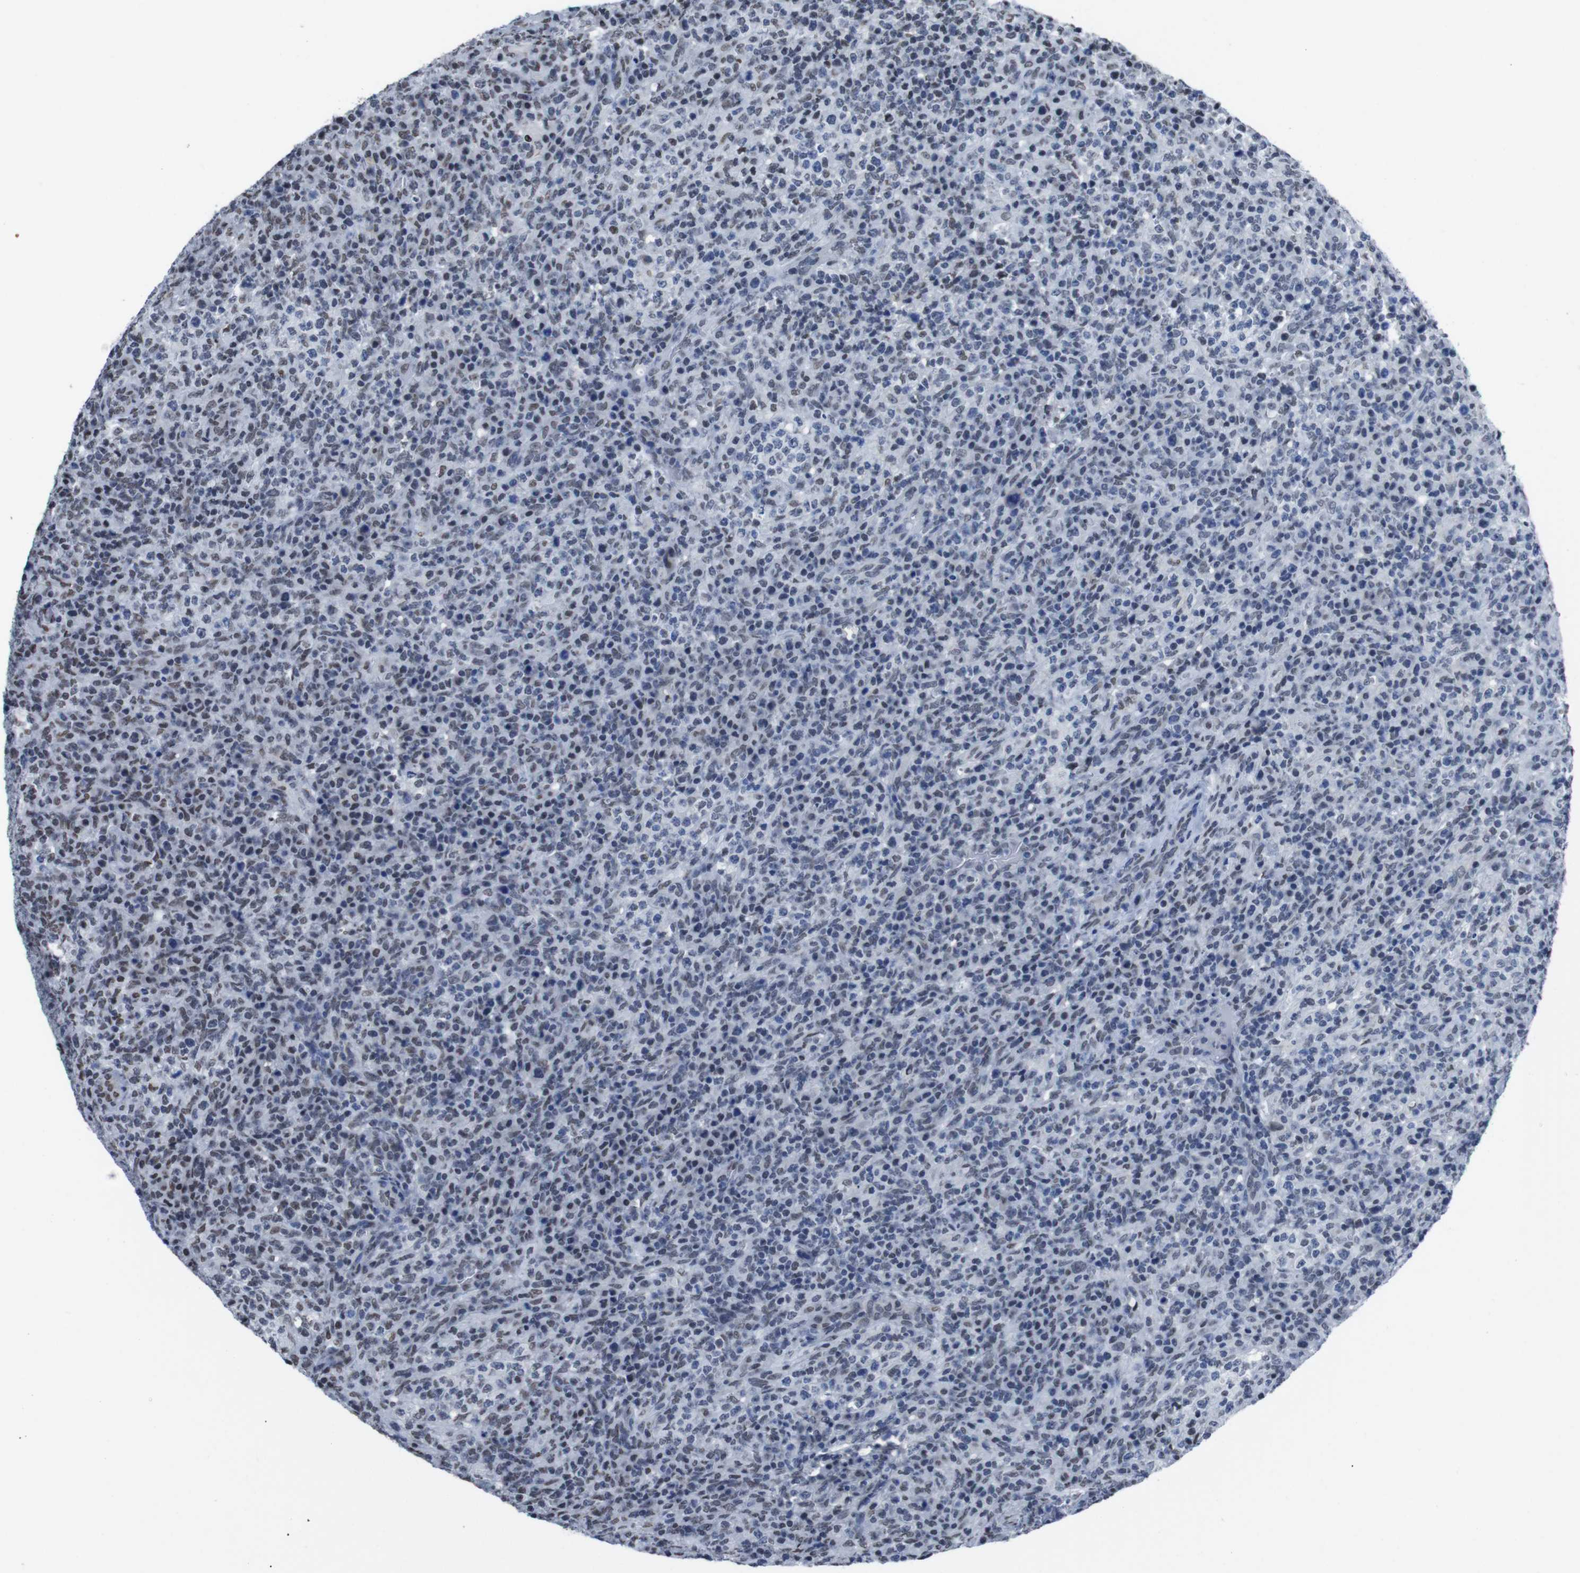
{"staining": {"intensity": "weak", "quantity": "25%-75%", "location": "nuclear"}, "tissue": "lymphoma", "cell_type": "Tumor cells", "image_type": "cancer", "snomed": [{"axis": "morphology", "description": "Malignant lymphoma, non-Hodgkin's type, High grade"}, {"axis": "topography", "description": "Lymph node"}], "caption": "A brown stain highlights weak nuclear positivity of a protein in malignant lymphoma, non-Hodgkin's type (high-grade) tumor cells. (DAB (3,3'-diaminobenzidine) IHC with brightfield microscopy, high magnification).", "gene": "PIP4P2", "patient": {"sex": "female", "age": 76}}